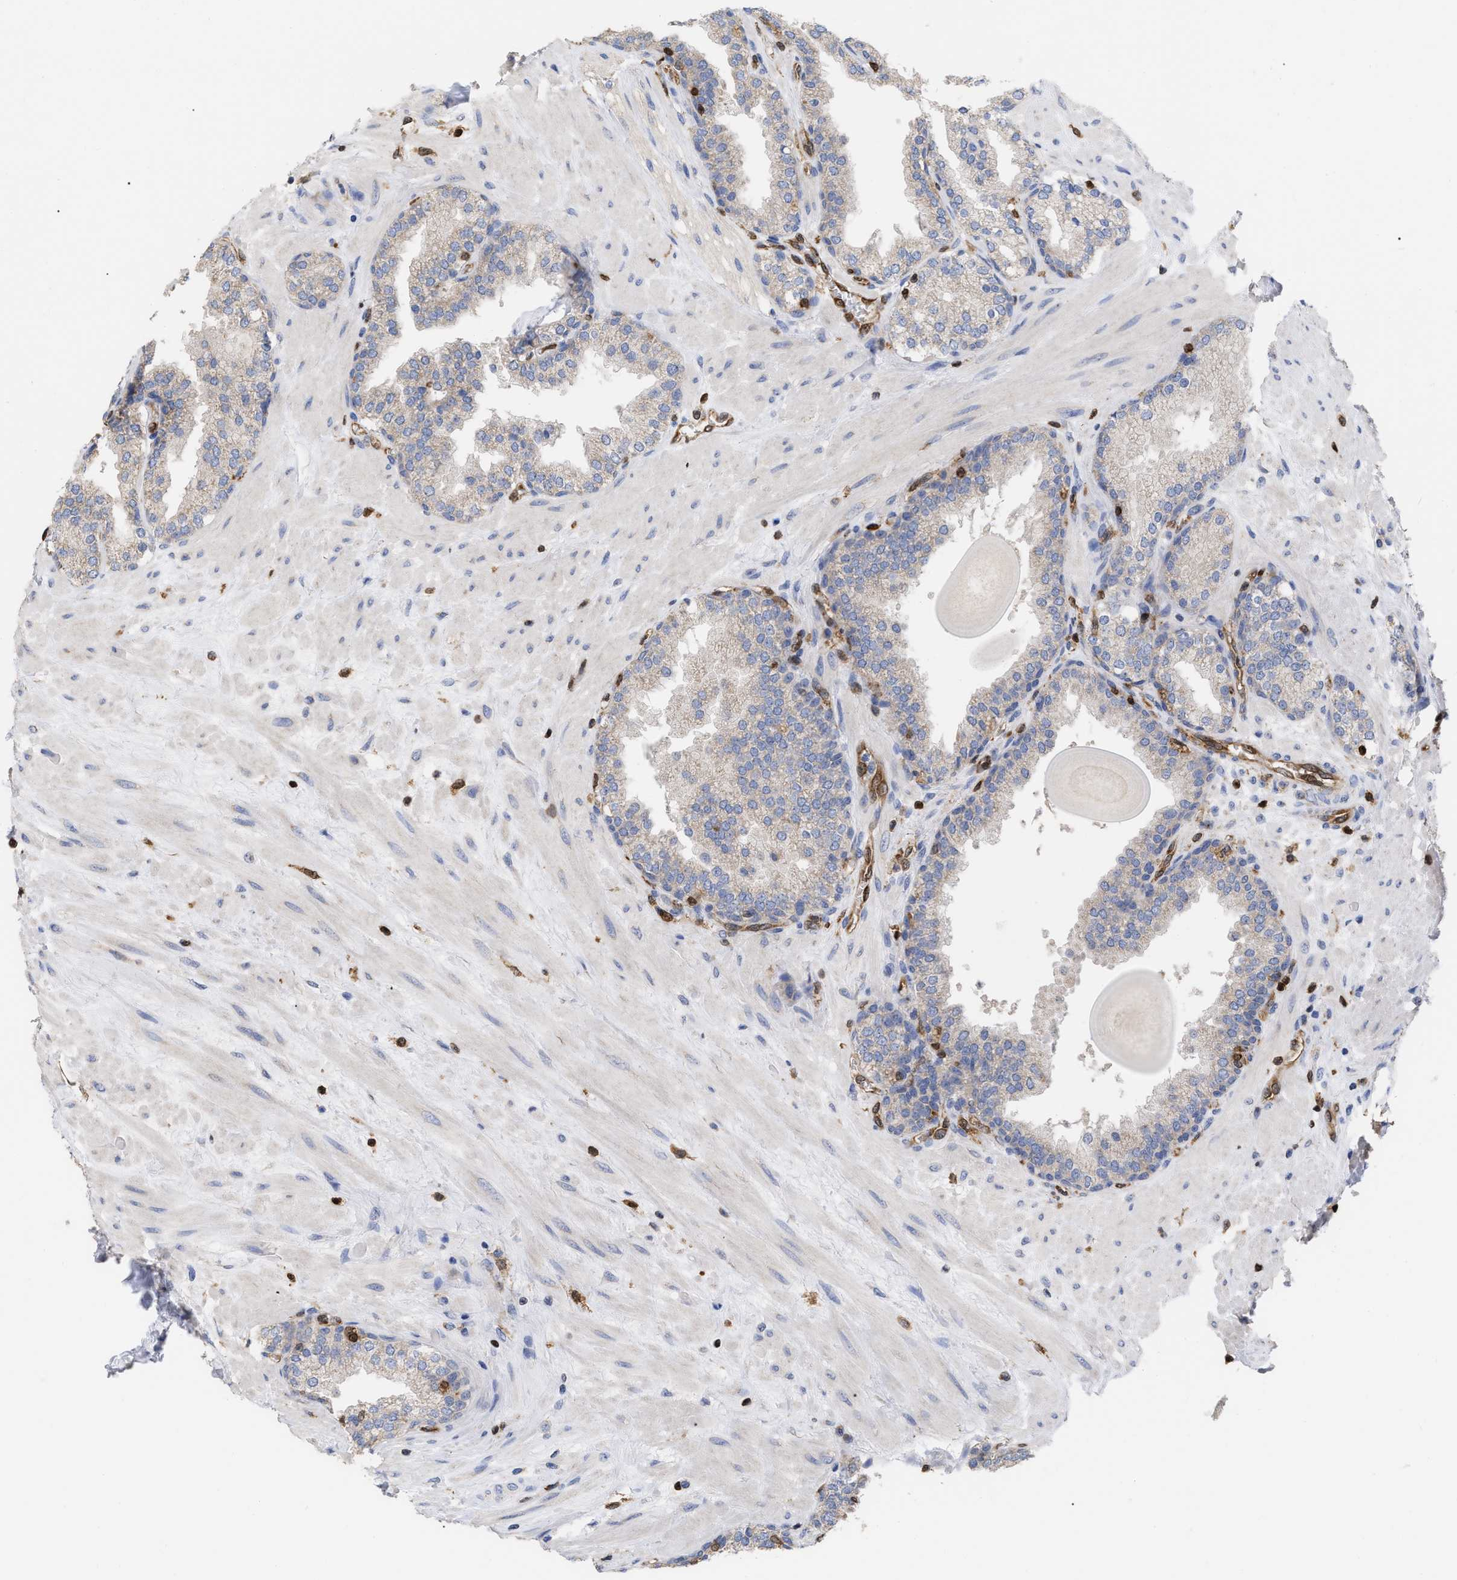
{"staining": {"intensity": "weak", "quantity": "<25%", "location": "cytoplasmic/membranous"}, "tissue": "prostate", "cell_type": "Glandular cells", "image_type": "normal", "snomed": [{"axis": "morphology", "description": "Normal tissue, NOS"}, {"axis": "topography", "description": "Prostate"}], "caption": "IHC photomicrograph of benign human prostate stained for a protein (brown), which shows no positivity in glandular cells. The staining was performed using DAB to visualize the protein expression in brown, while the nuclei were stained in blue with hematoxylin (Magnification: 20x).", "gene": "GIMAP4", "patient": {"sex": "male", "age": 51}}